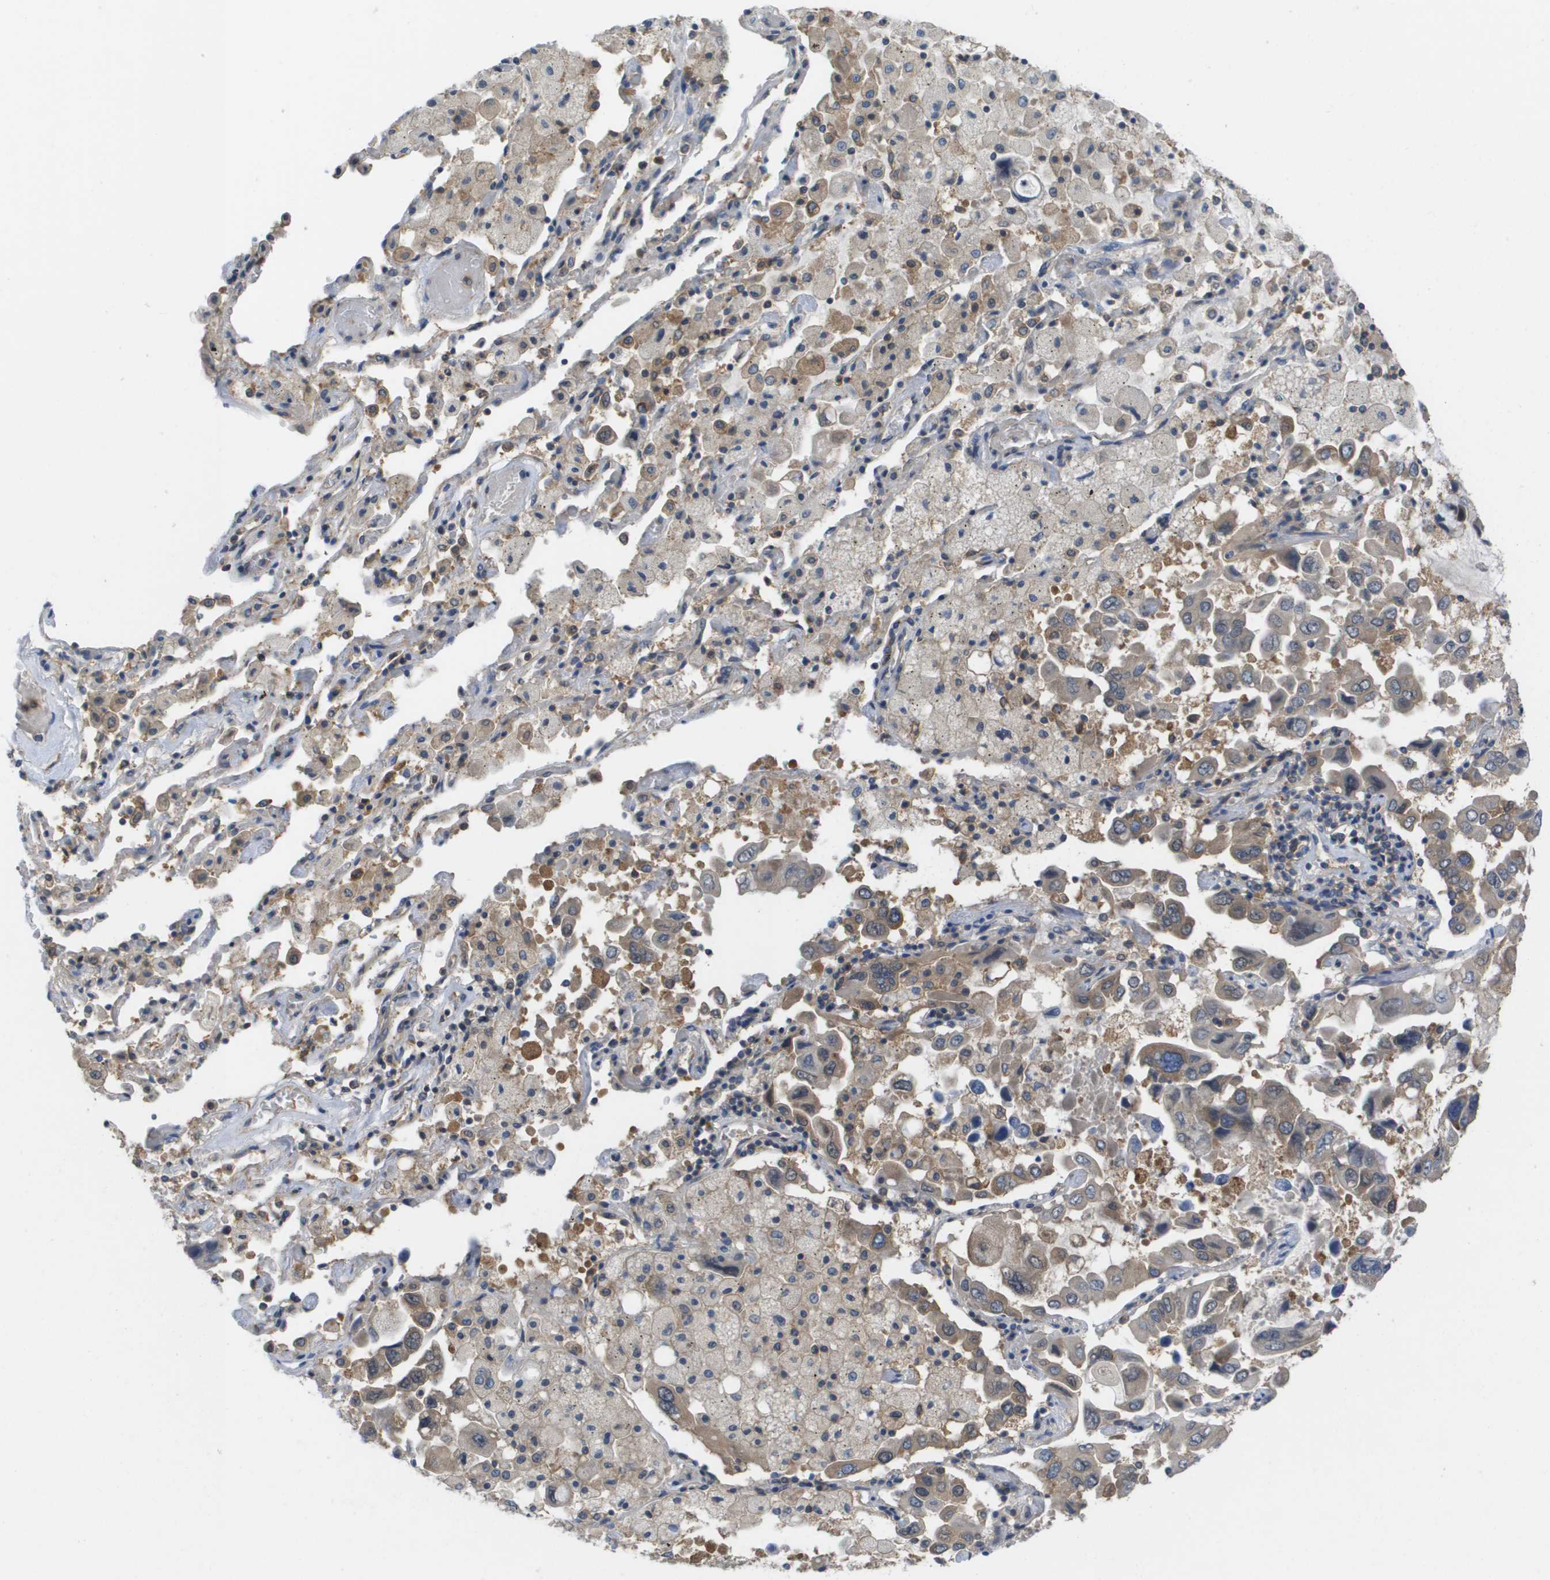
{"staining": {"intensity": "weak", "quantity": ">75%", "location": "cytoplasmic/membranous"}, "tissue": "lung cancer", "cell_type": "Tumor cells", "image_type": "cancer", "snomed": [{"axis": "morphology", "description": "Adenocarcinoma, NOS"}, {"axis": "topography", "description": "Lung"}], "caption": "IHC photomicrograph of human lung adenocarcinoma stained for a protein (brown), which demonstrates low levels of weak cytoplasmic/membranous expression in approximately >75% of tumor cells.", "gene": "EIF4G2", "patient": {"sex": "male", "age": 64}}